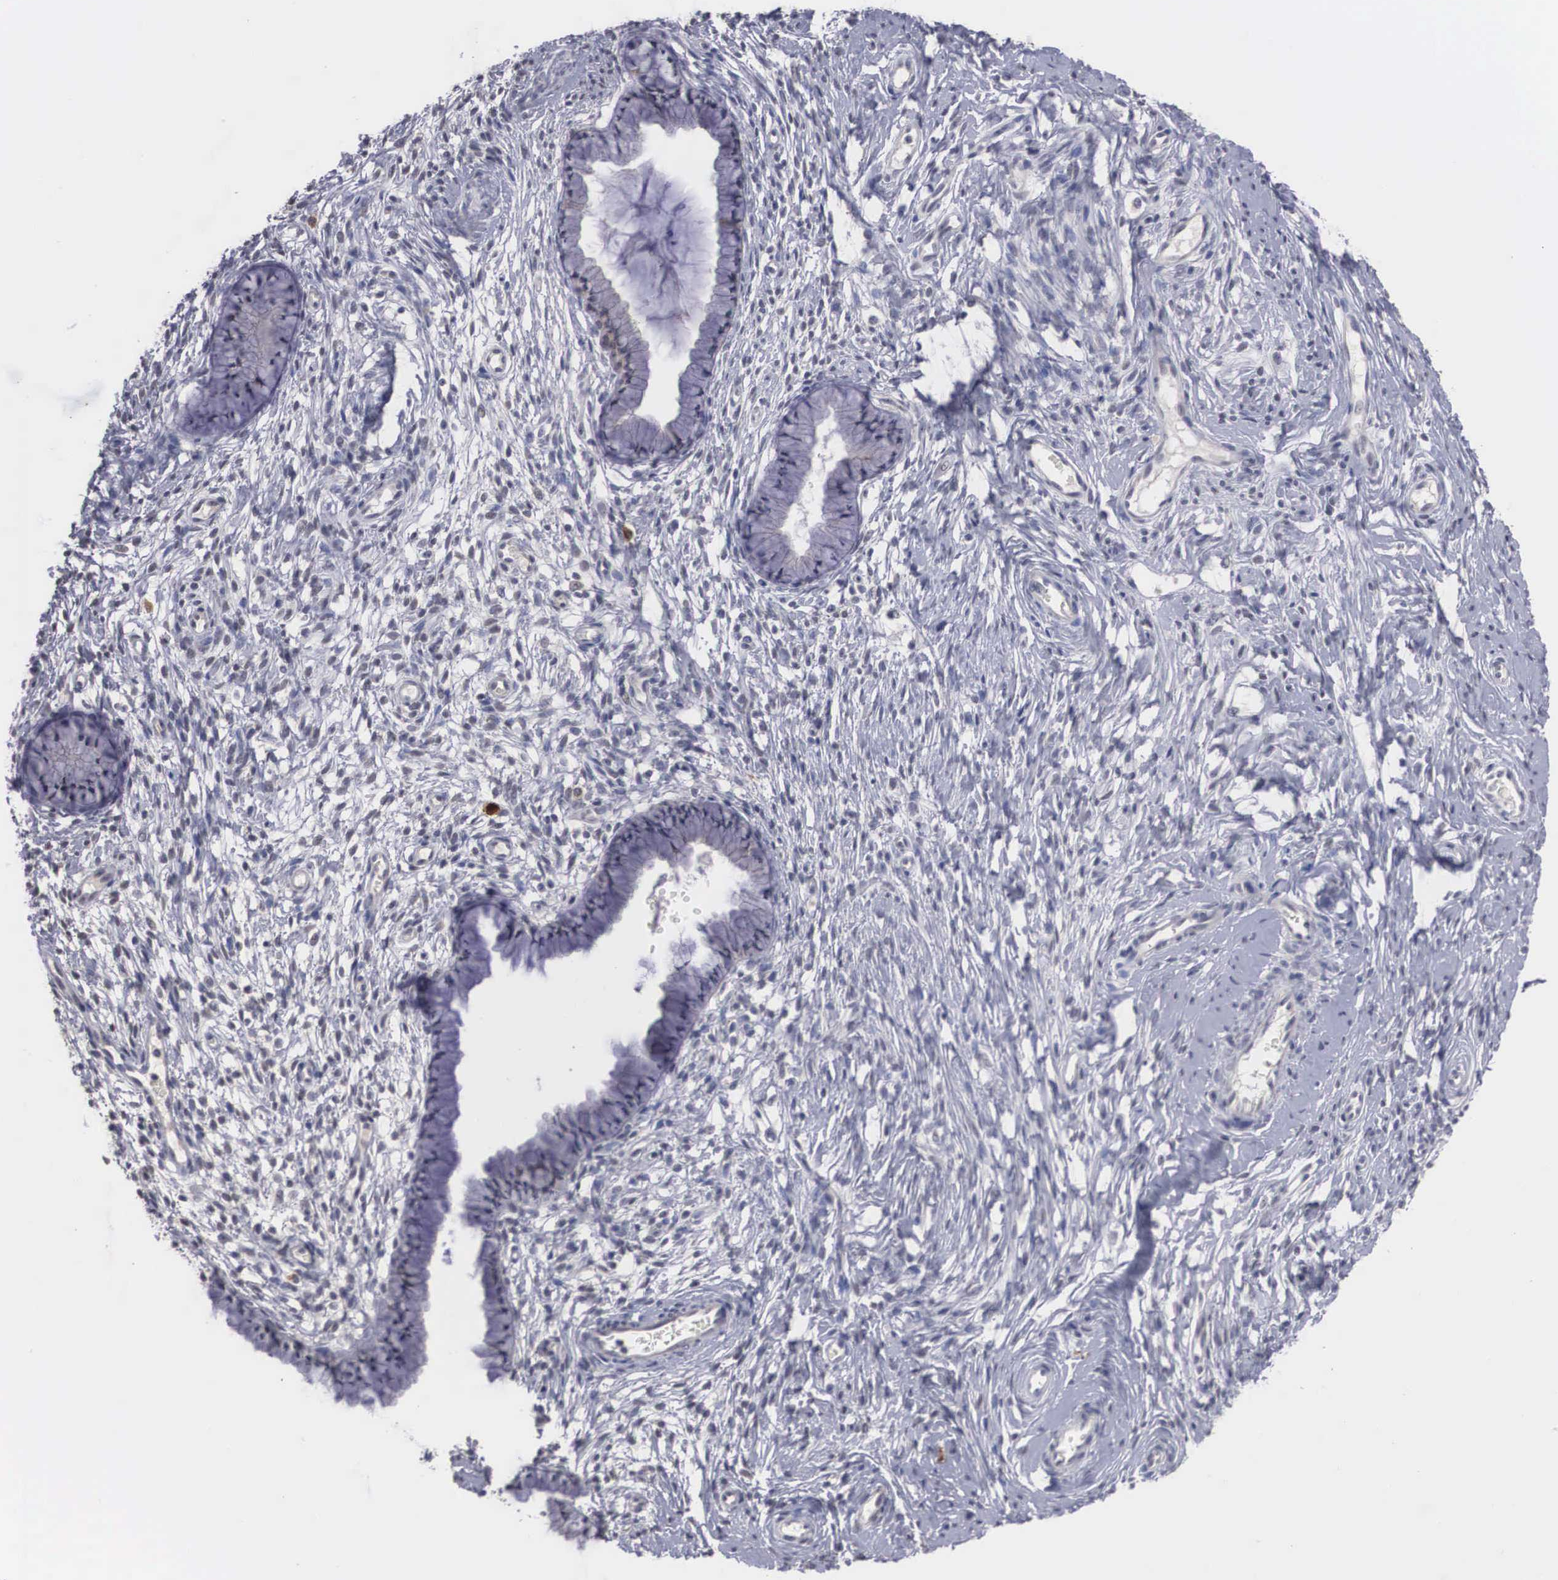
{"staining": {"intensity": "negative", "quantity": "none", "location": "none"}, "tissue": "cervix", "cell_type": "Glandular cells", "image_type": "normal", "snomed": [{"axis": "morphology", "description": "Normal tissue, NOS"}, {"axis": "topography", "description": "Cervix"}], "caption": "Immunohistochemical staining of unremarkable cervix demonstrates no significant positivity in glandular cells. Nuclei are stained in blue.", "gene": "AMN", "patient": {"sex": "female", "age": 70}}